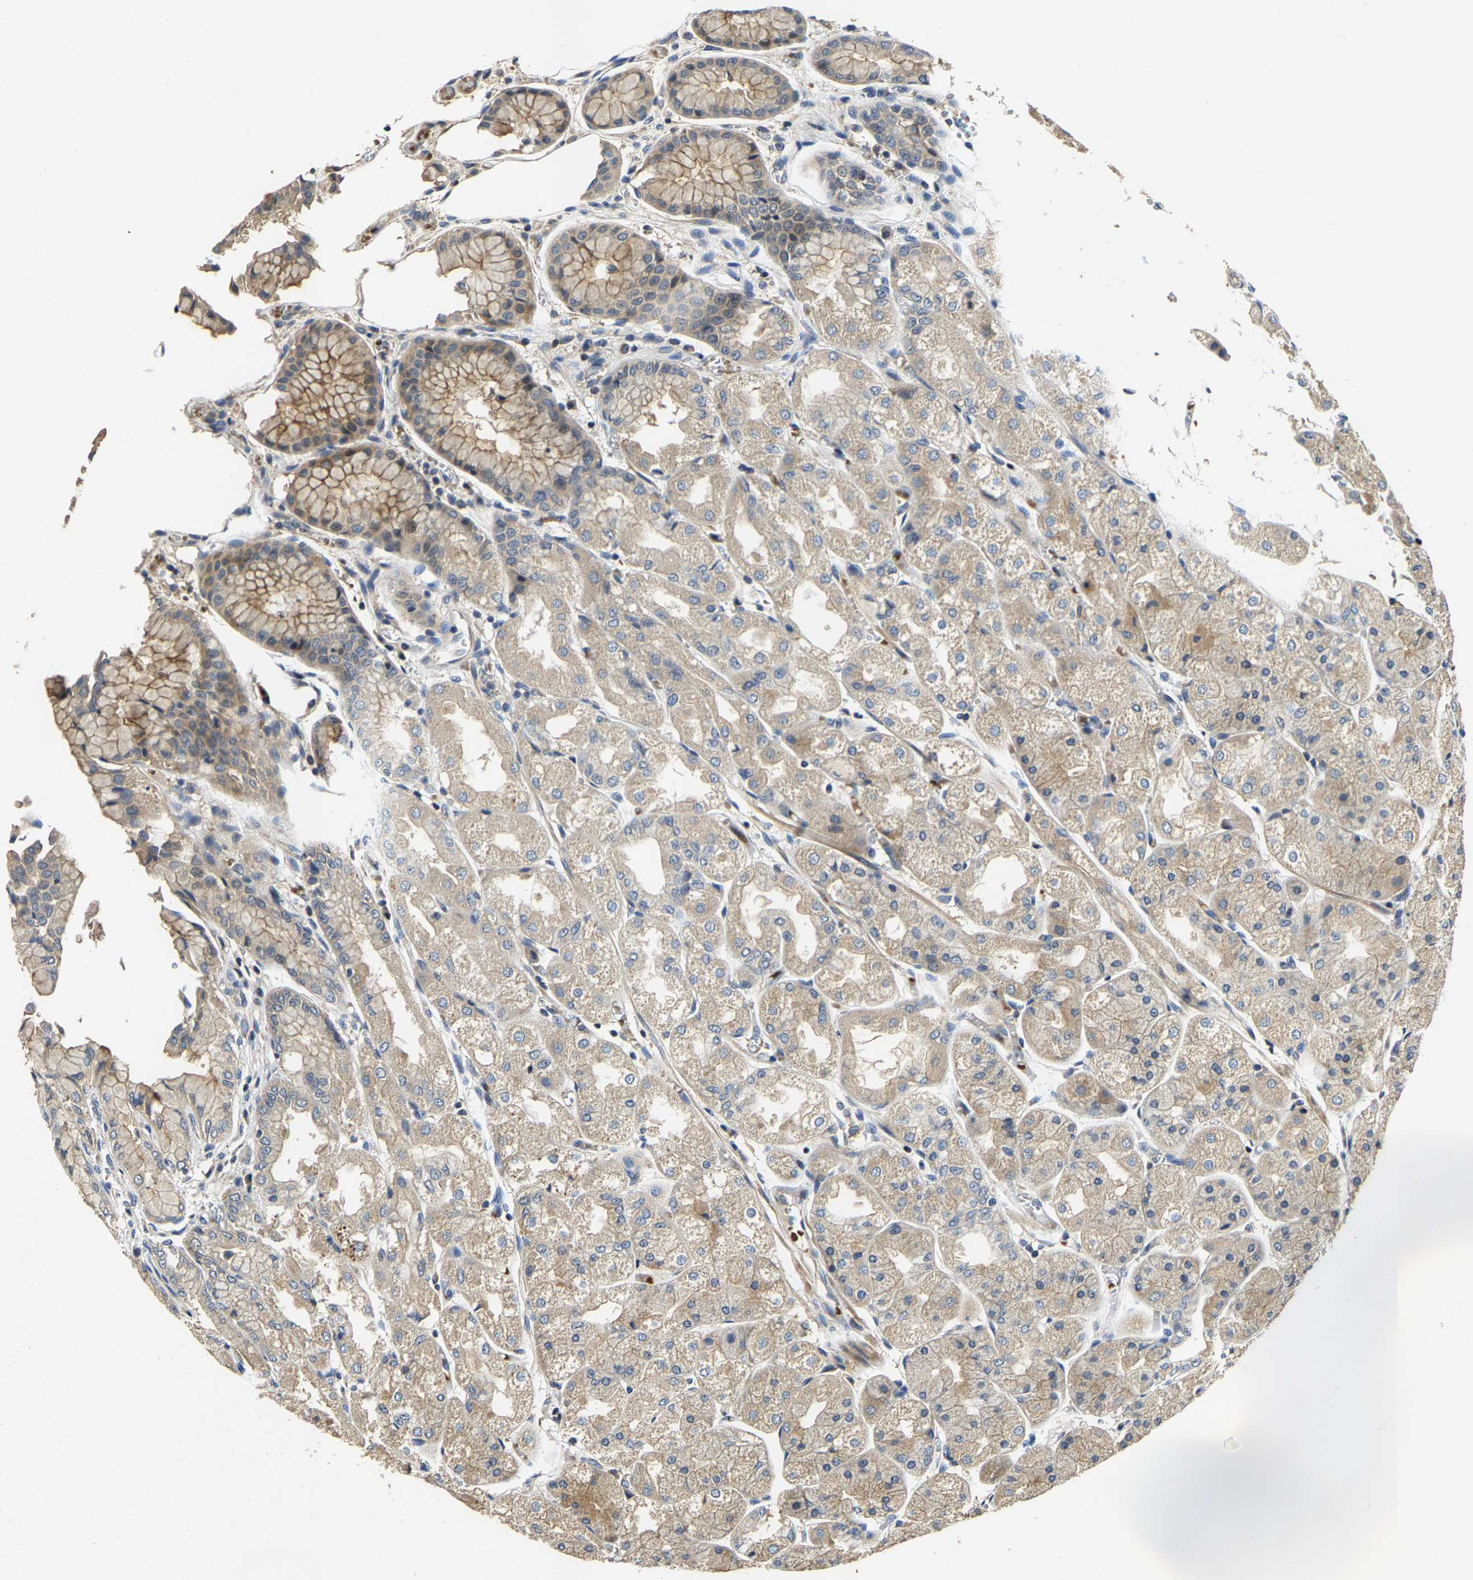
{"staining": {"intensity": "moderate", "quantity": "25%-75%", "location": "cytoplasmic/membranous"}, "tissue": "stomach", "cell_type": "Glandular cells", "image_type": "normal", "snomed": [{"axis": "morphology", "description": "Normal tissue, NOS"}, {"axis": "topography", "description": "Stomach, upper"}], "caption": "A histopathology image of human stomach stained for a protein shows moderate cytoplasmic/membranous brown staining in glandular cells. (Stains: DAB in brown, nuclei in blue, Microscopy: brightfield microscopy at high magnification).", "gene": "AGBL3", "patient": {"sex": "male", "age": 72}}